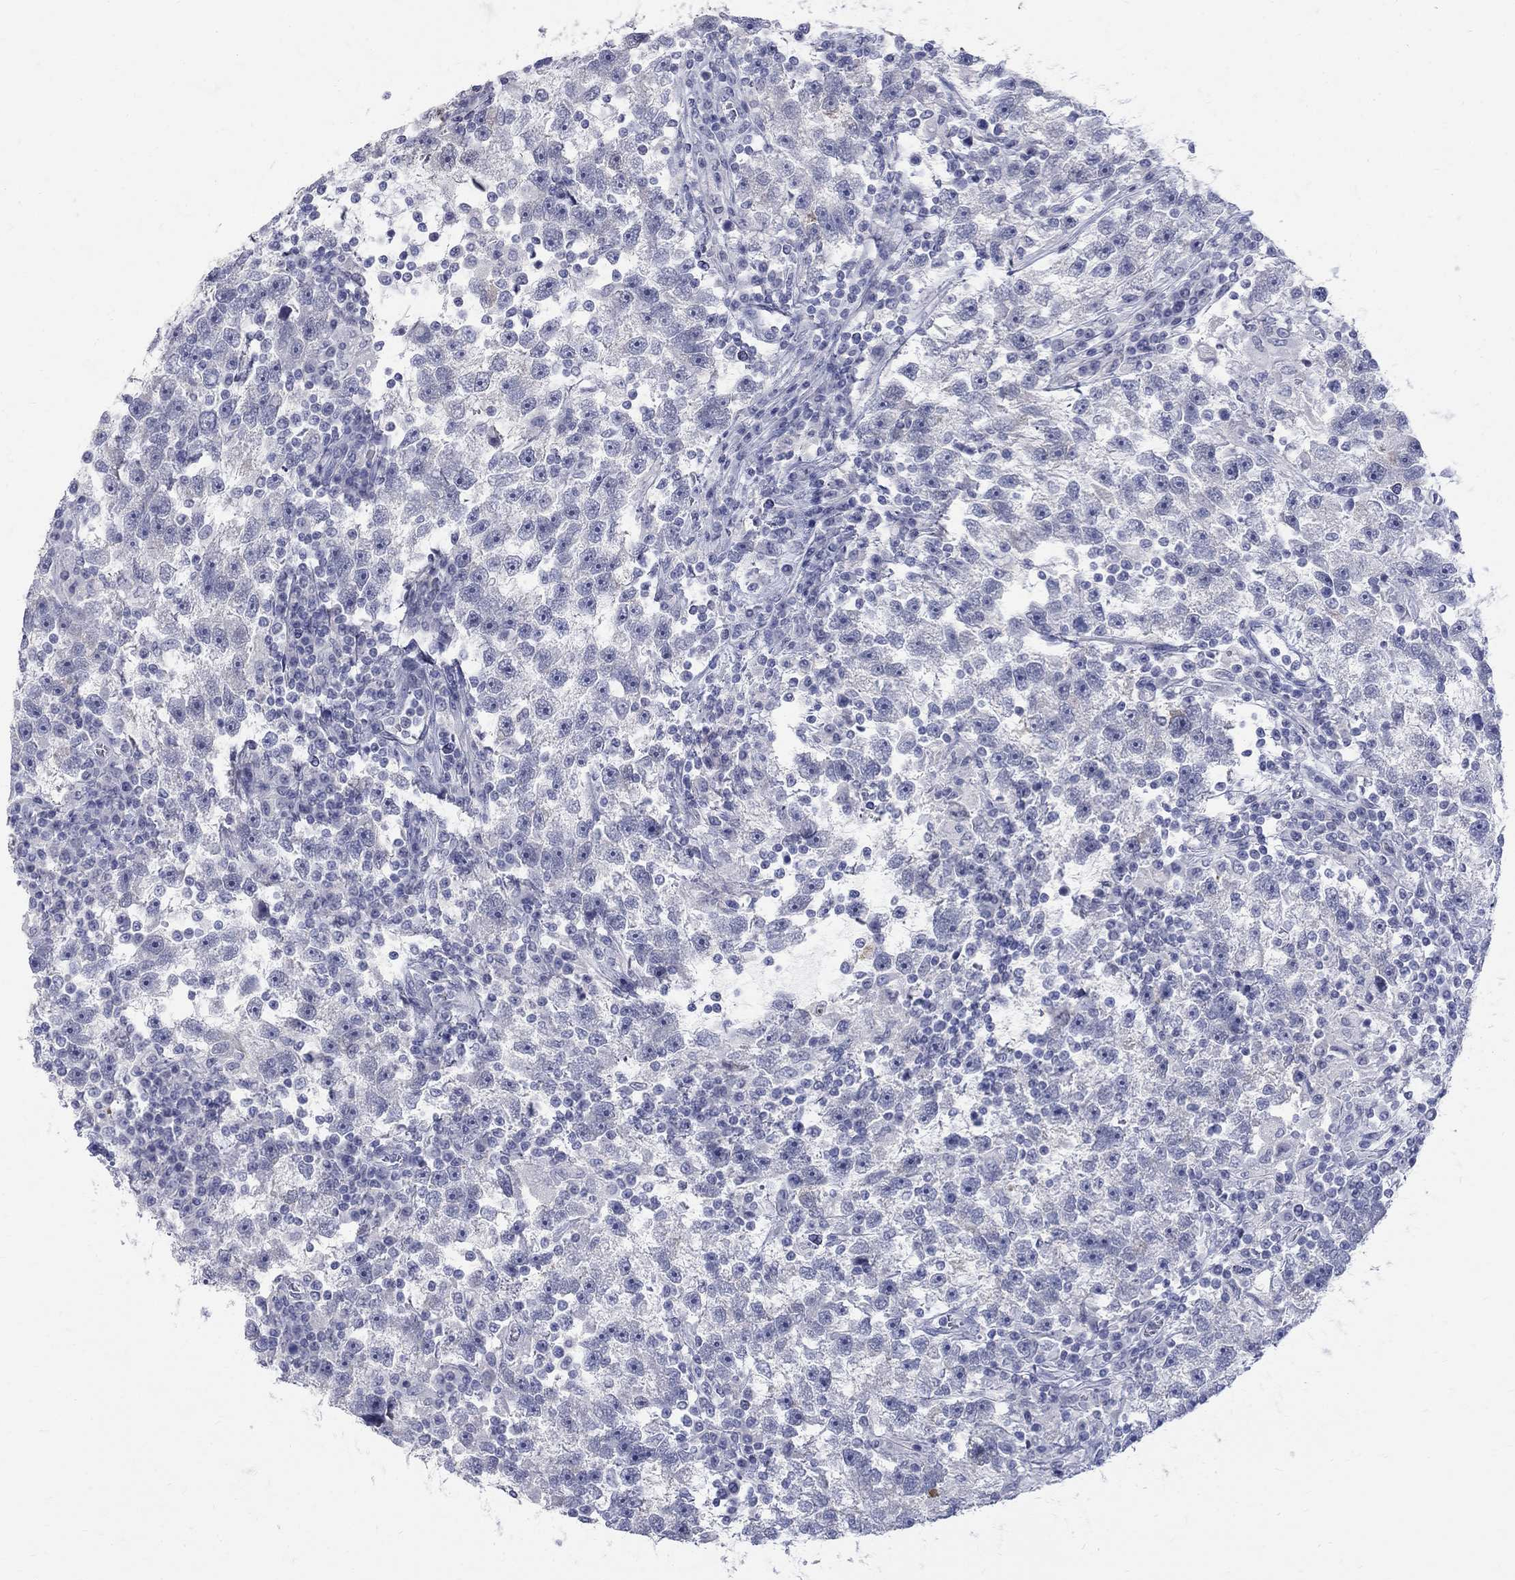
{"staining": {"intensity": "negative", "quantity": "none", "location": "none"}, "tissue": "testis cancer", "cell_type": "Tumor cells", "image_type": "cancer", "snomed": [{"axis": "morphology", "description": "Seminoma, NOS"}, {"axis": "topography", "description": "Testis"}], "caption": "Immunohistochemistry image of human testis seminoma stained for a protein (brown), which shows no positivity in tumor cells.", "gene": "MAGEB6", "patient": {"sex": "male", "age": 47}}